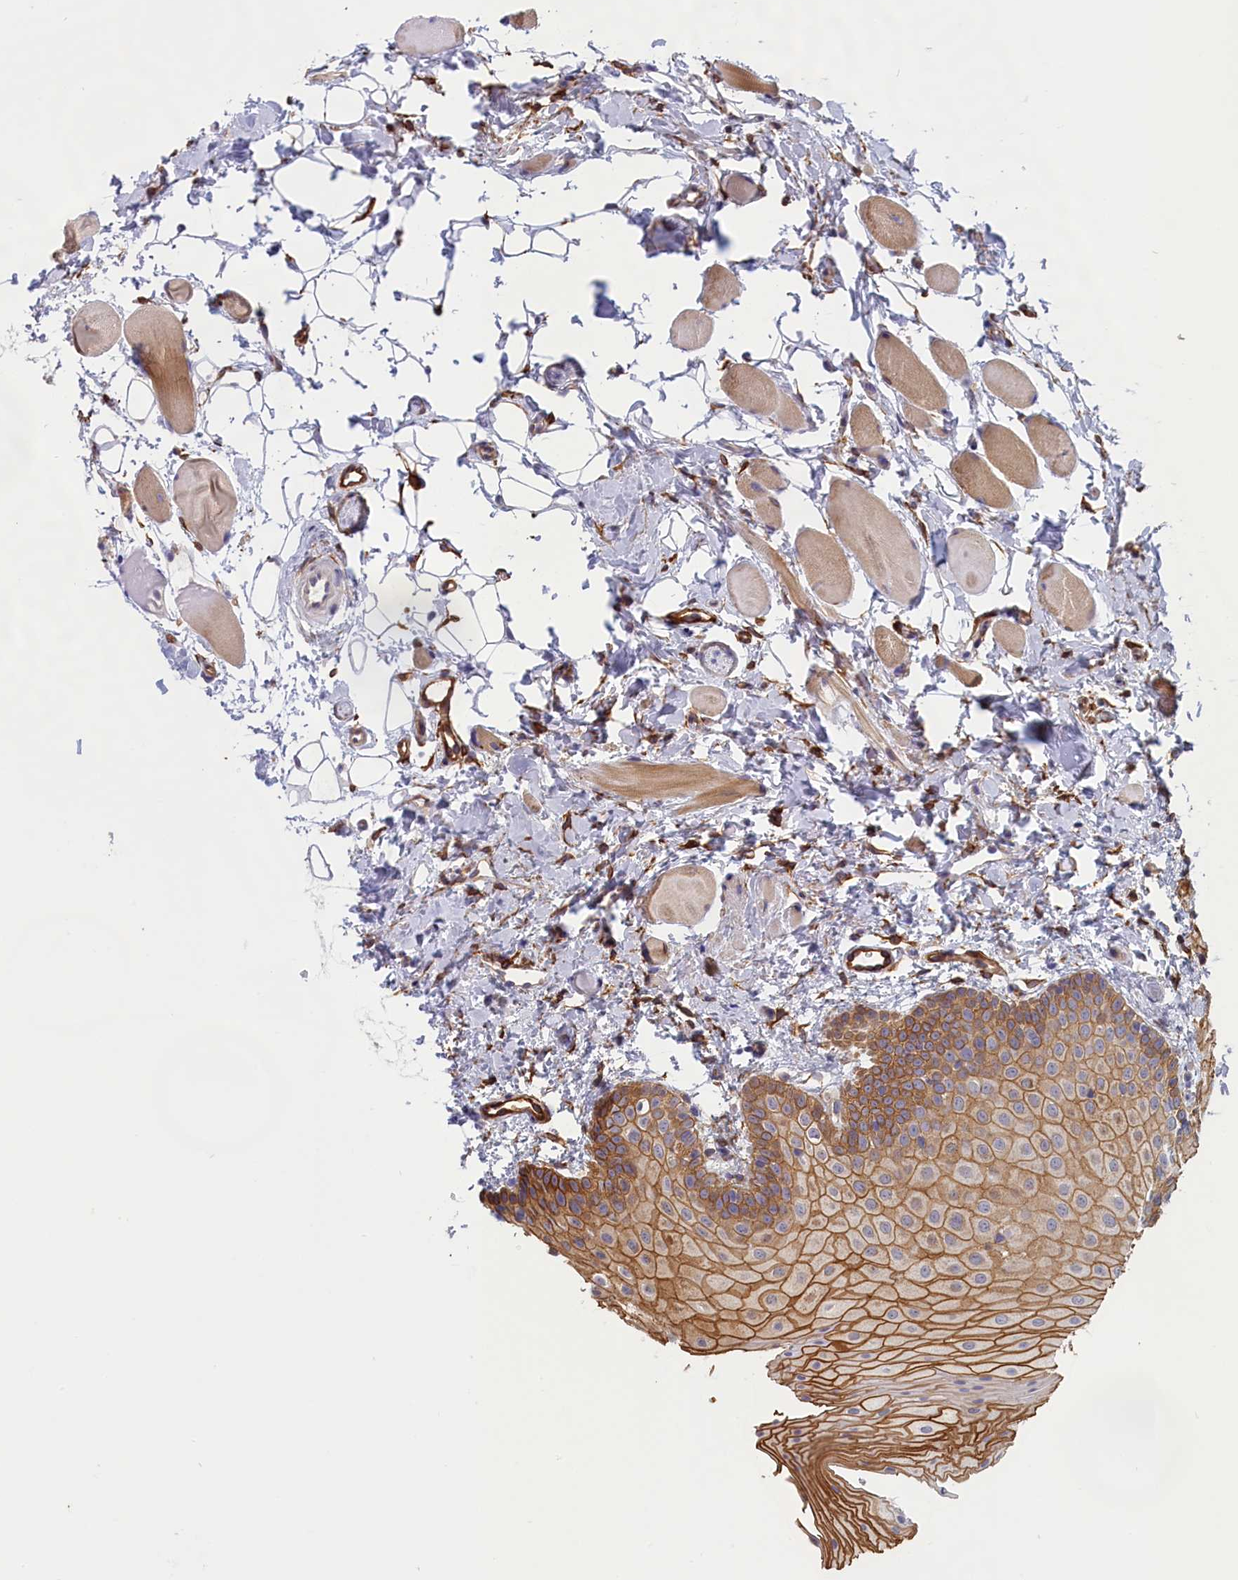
{"staining": {"intensity": "moderate", "quantity": ">75%", "location": "cytoplasmic/membranous"}, "tissue": "oral mucosa", "cell_type": "Squamous epithelial cells", "image_type": "normal", "snomed": [{"axis": "morphology", "description": "Normal tissue, NOS"}, {"axis": "topography", "description": "Oral tissue"}], "caption": "Immunohistochemistry histopathology image of unremarkable oral mucosa: human oral mucosa stained using IHC exhibits medium levels of moderate protein expression localized specifically in the cytoplasmic/membranous of squamous epithelial cells, appearing as a cytoplasmic/membranous brown color.", "gene": "COL19A1", "patient": {"sex": "male", "age": 28}}